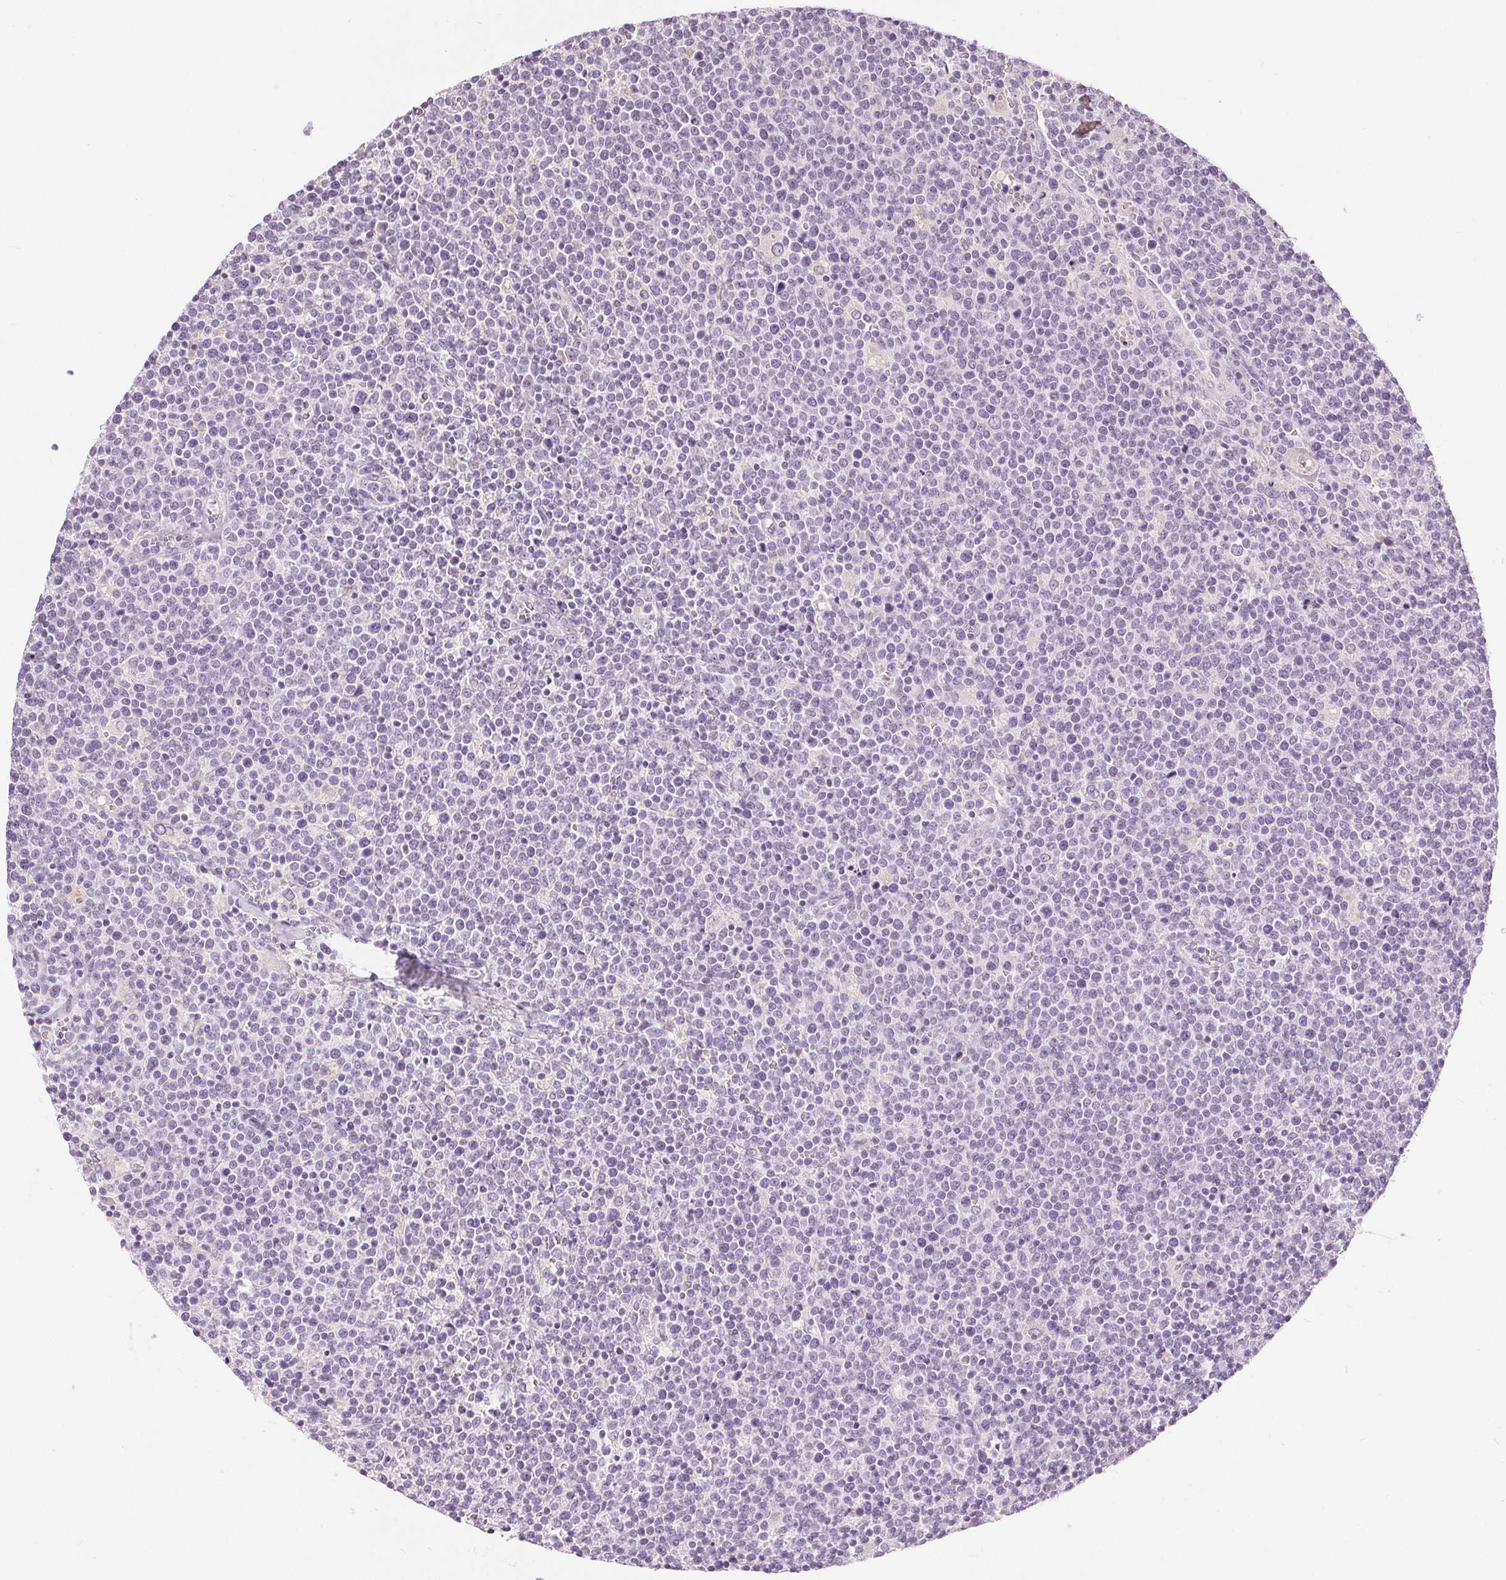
{"staining": {"intensity": "negative", "quantity": "none", "location": "none"}, "tissue": "lymphoma", "cell_type": "Tumor cells", "image_type": "cancer", "snomed": [{"axis": "morphology", "description": "Malignant lymphoma, non-Hodgkin's type, High grade"}, {"axis": "topography", "description": "Lymph node"}], "caption": "High magnification brightfield microscopy of lymphoma stained with DAB (brown) and counterstained with hematoxylin (blue): tumor cells show no significant staining.", "gene": "DSG3", "patient": {"sex": "male", "age": 61}}